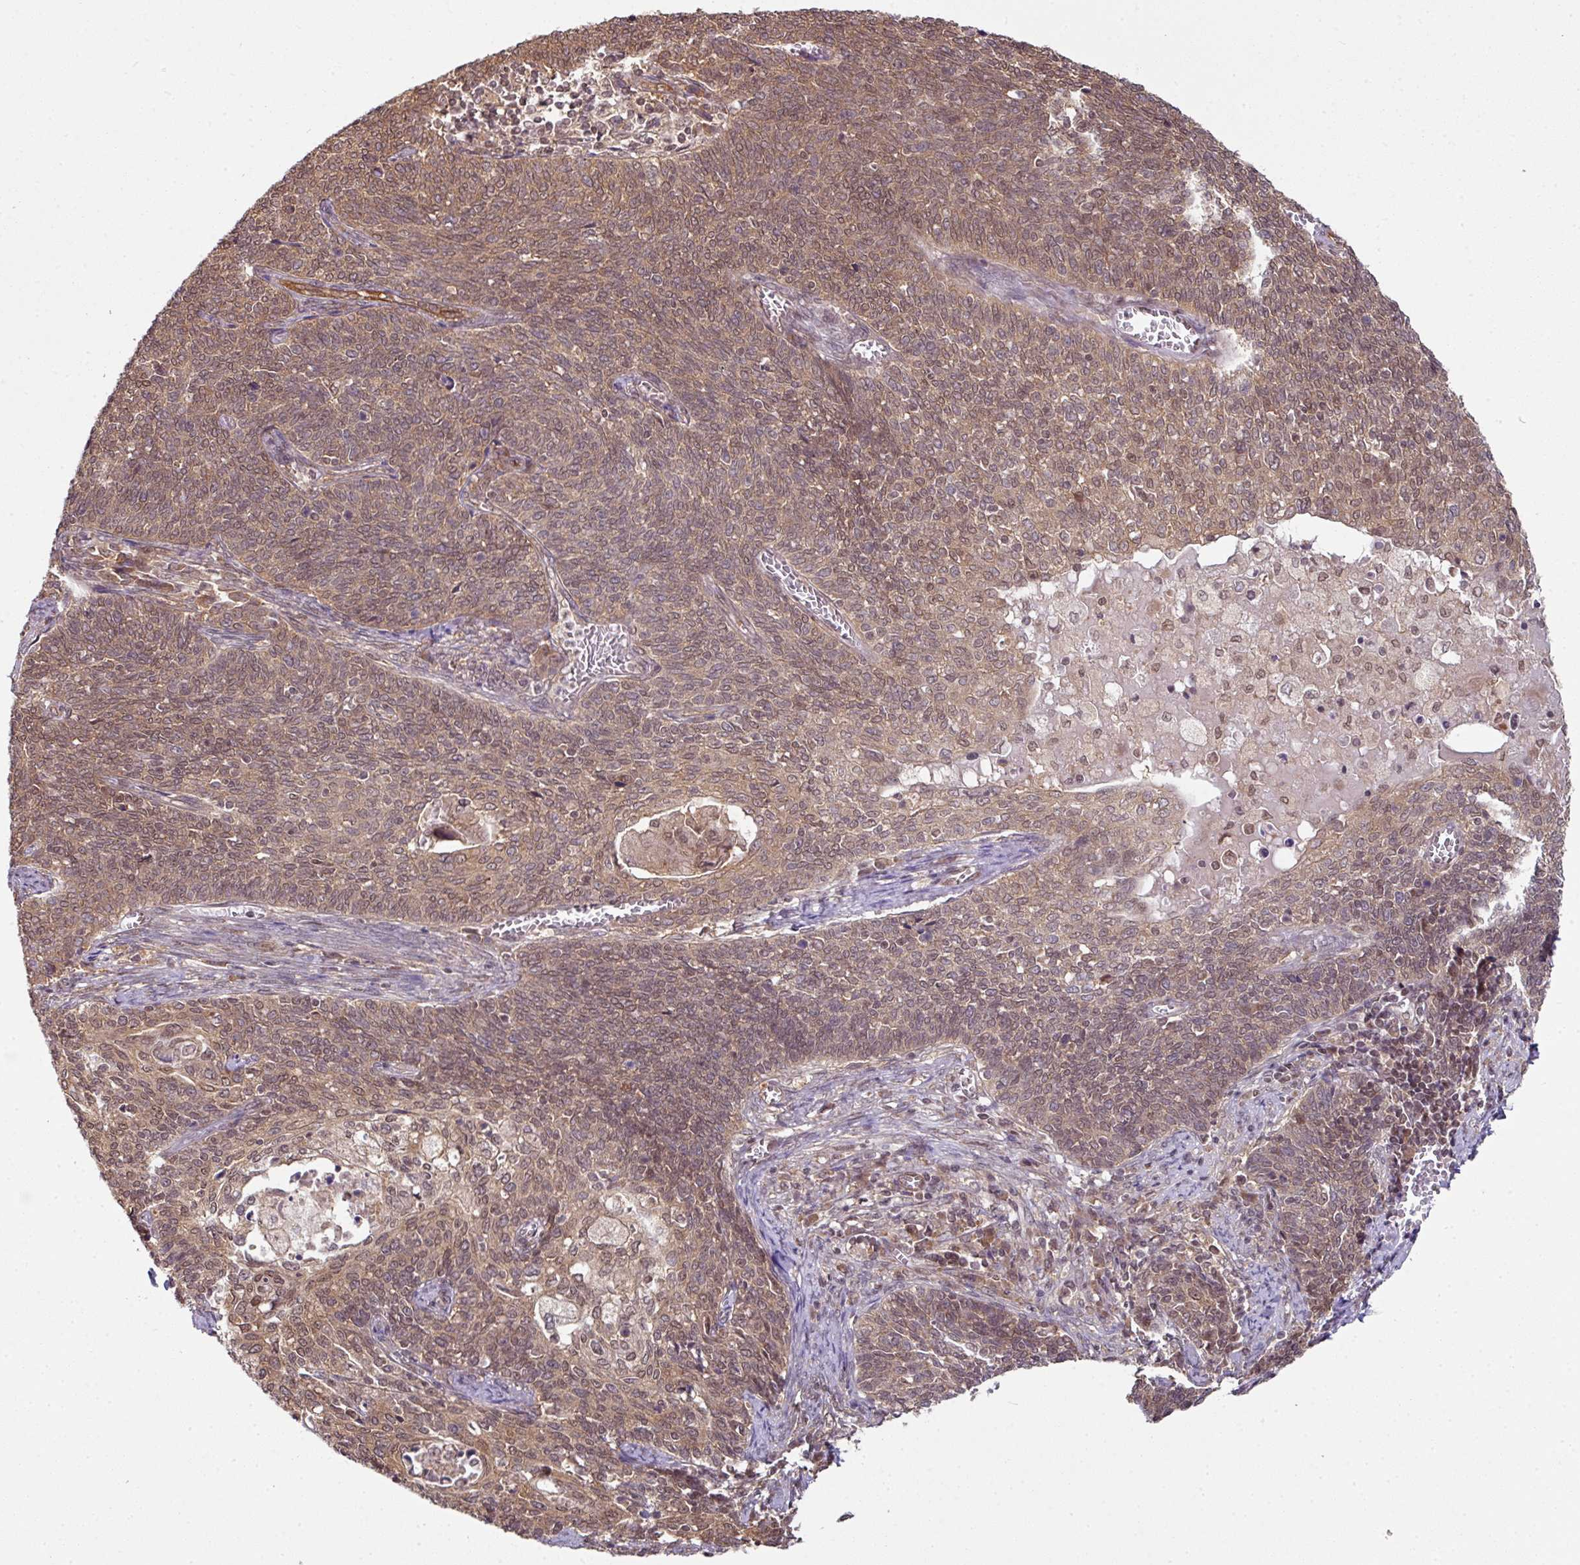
{"staining": {"intensity": "moderate", "quantity": ">75%", "location": "cytoplasmic/membranous,nuclear"}, "tissue": "cervical cancer", "cell_type": "Tumor cells", "image_type": "cancer", "snomed": [{"axis": "morphology", "description": "Squamous cell carcinoma, NOS"}, {"axis": "topography", "description": "Cervix"}], "caption": "There is medium levels of moderate cytoplasmic/membranous and nuclear staining in tumor cells of cervical cancer, as demonstrated by immunohistochemical staining (brown color).", "gene": "ANKRD18A", "patient": {"sex": "female", "age": 39}}